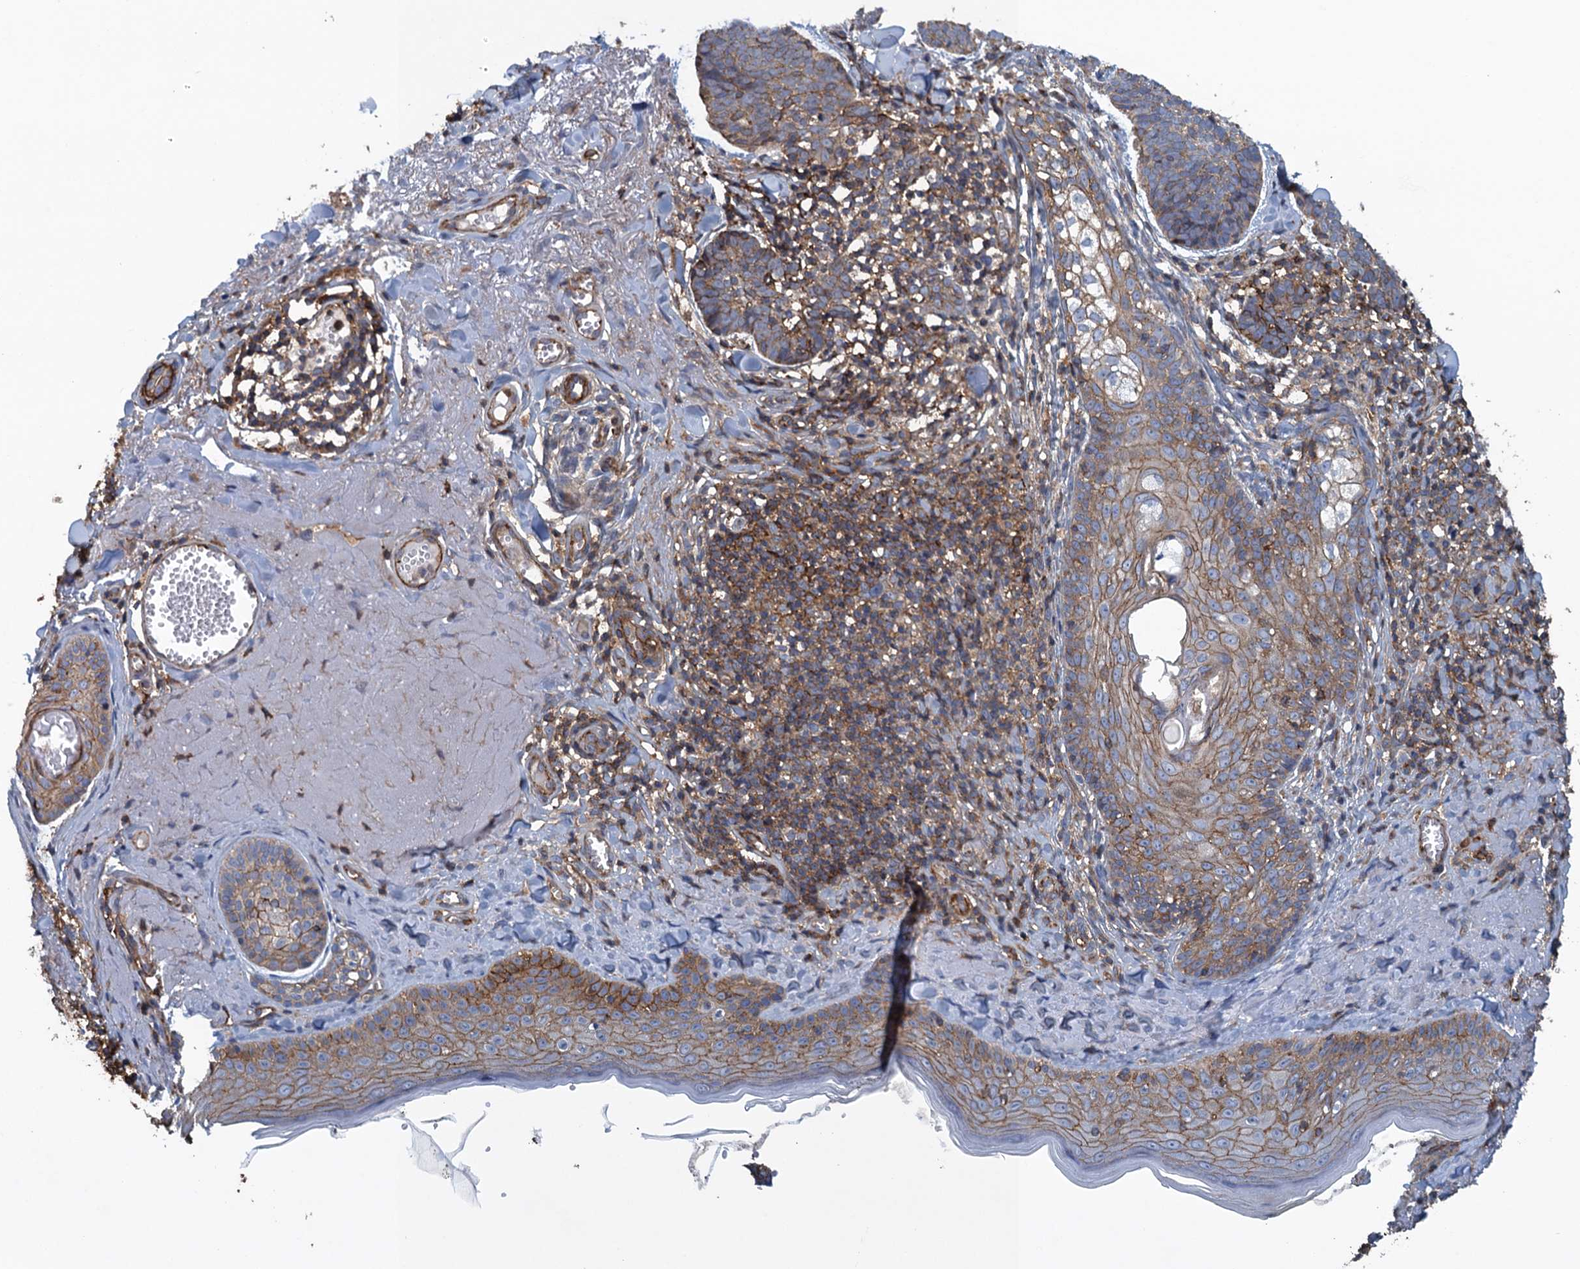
{"staining": {"intensity": "weak", "quantity": "25%-75%", "location": "cytoplasmic/membranous"}, "tissue": "skin cancer", "cell_type": "Tumor cells", "image_type": "cancer", "snomed": [{"axis": "morphology", "description": "Basal cell carcinoma"}, {"axis": "topography", "description": "Skin"}], "caption": "A low amount of weak cytoplasmic/membranous staining is identified in approximately 25%-75% of tumor cells in basal cell carcinoma (skin) tissue.", "gene": "PROSER2", "patient": {"sex": "female", "age": 74}}